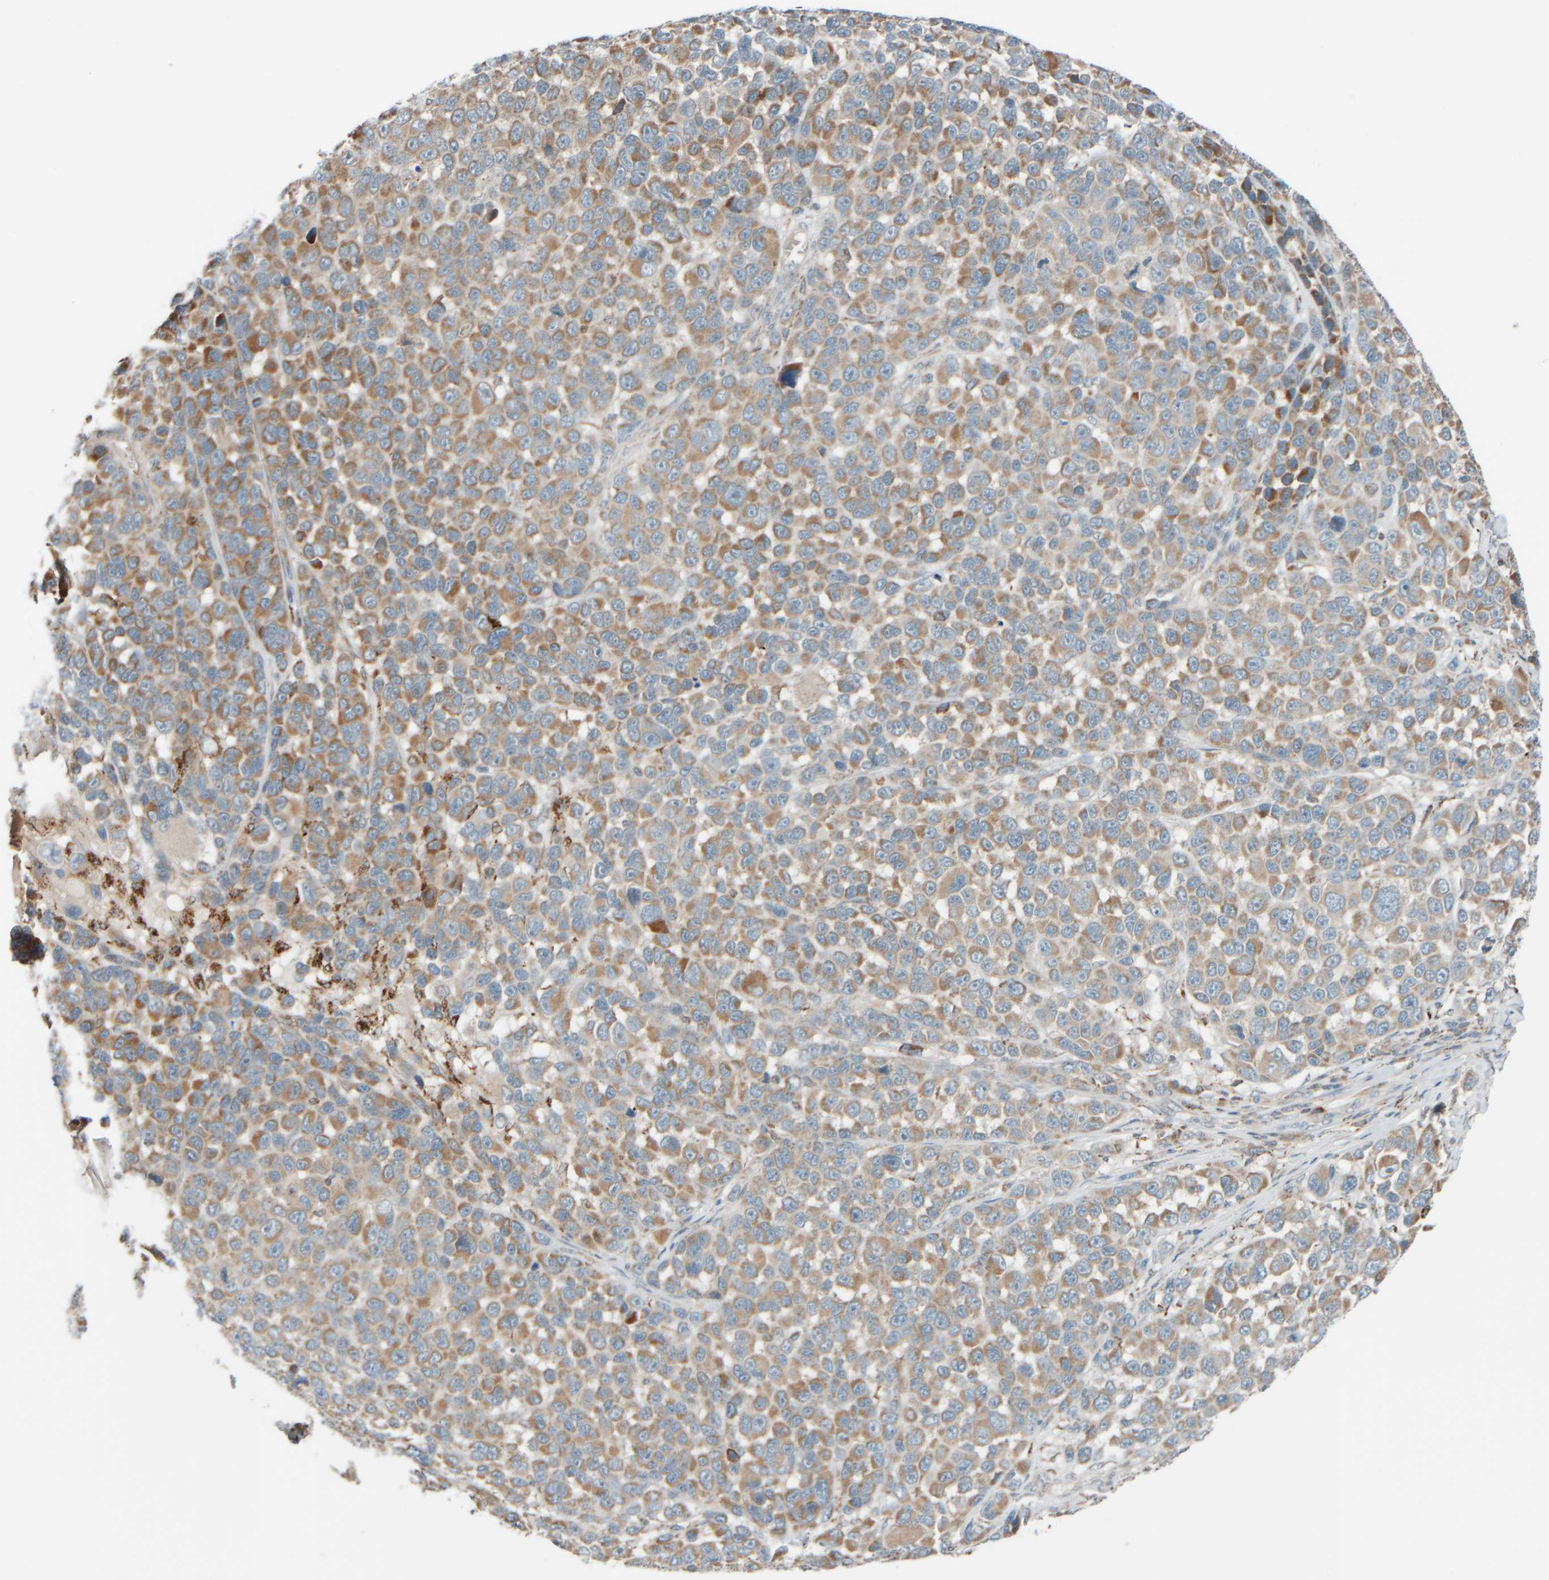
{"staining": {"intensity": "moderate", "quantity": ">75%", "location": "cytoplasmic/membranous"}, "tissue": "melanoma", "cell_type": "Tumor cells", "image_type": "cancer", "snomed": [{"axis": "morphology", "description": "Malignant melanoma, NOS"}, {"axis": "topography", "description": "Skin"}], "caption": "The micrograph demonstrates a brown stain indicating the presence of a protein in the cytoplasmic/membranous of tumor cells in melanoma. The protein is shown in brown color, while the nuclei are stained blue.", "gene": "SPAG5", "patient": {"sex": "male", "age": 53}}